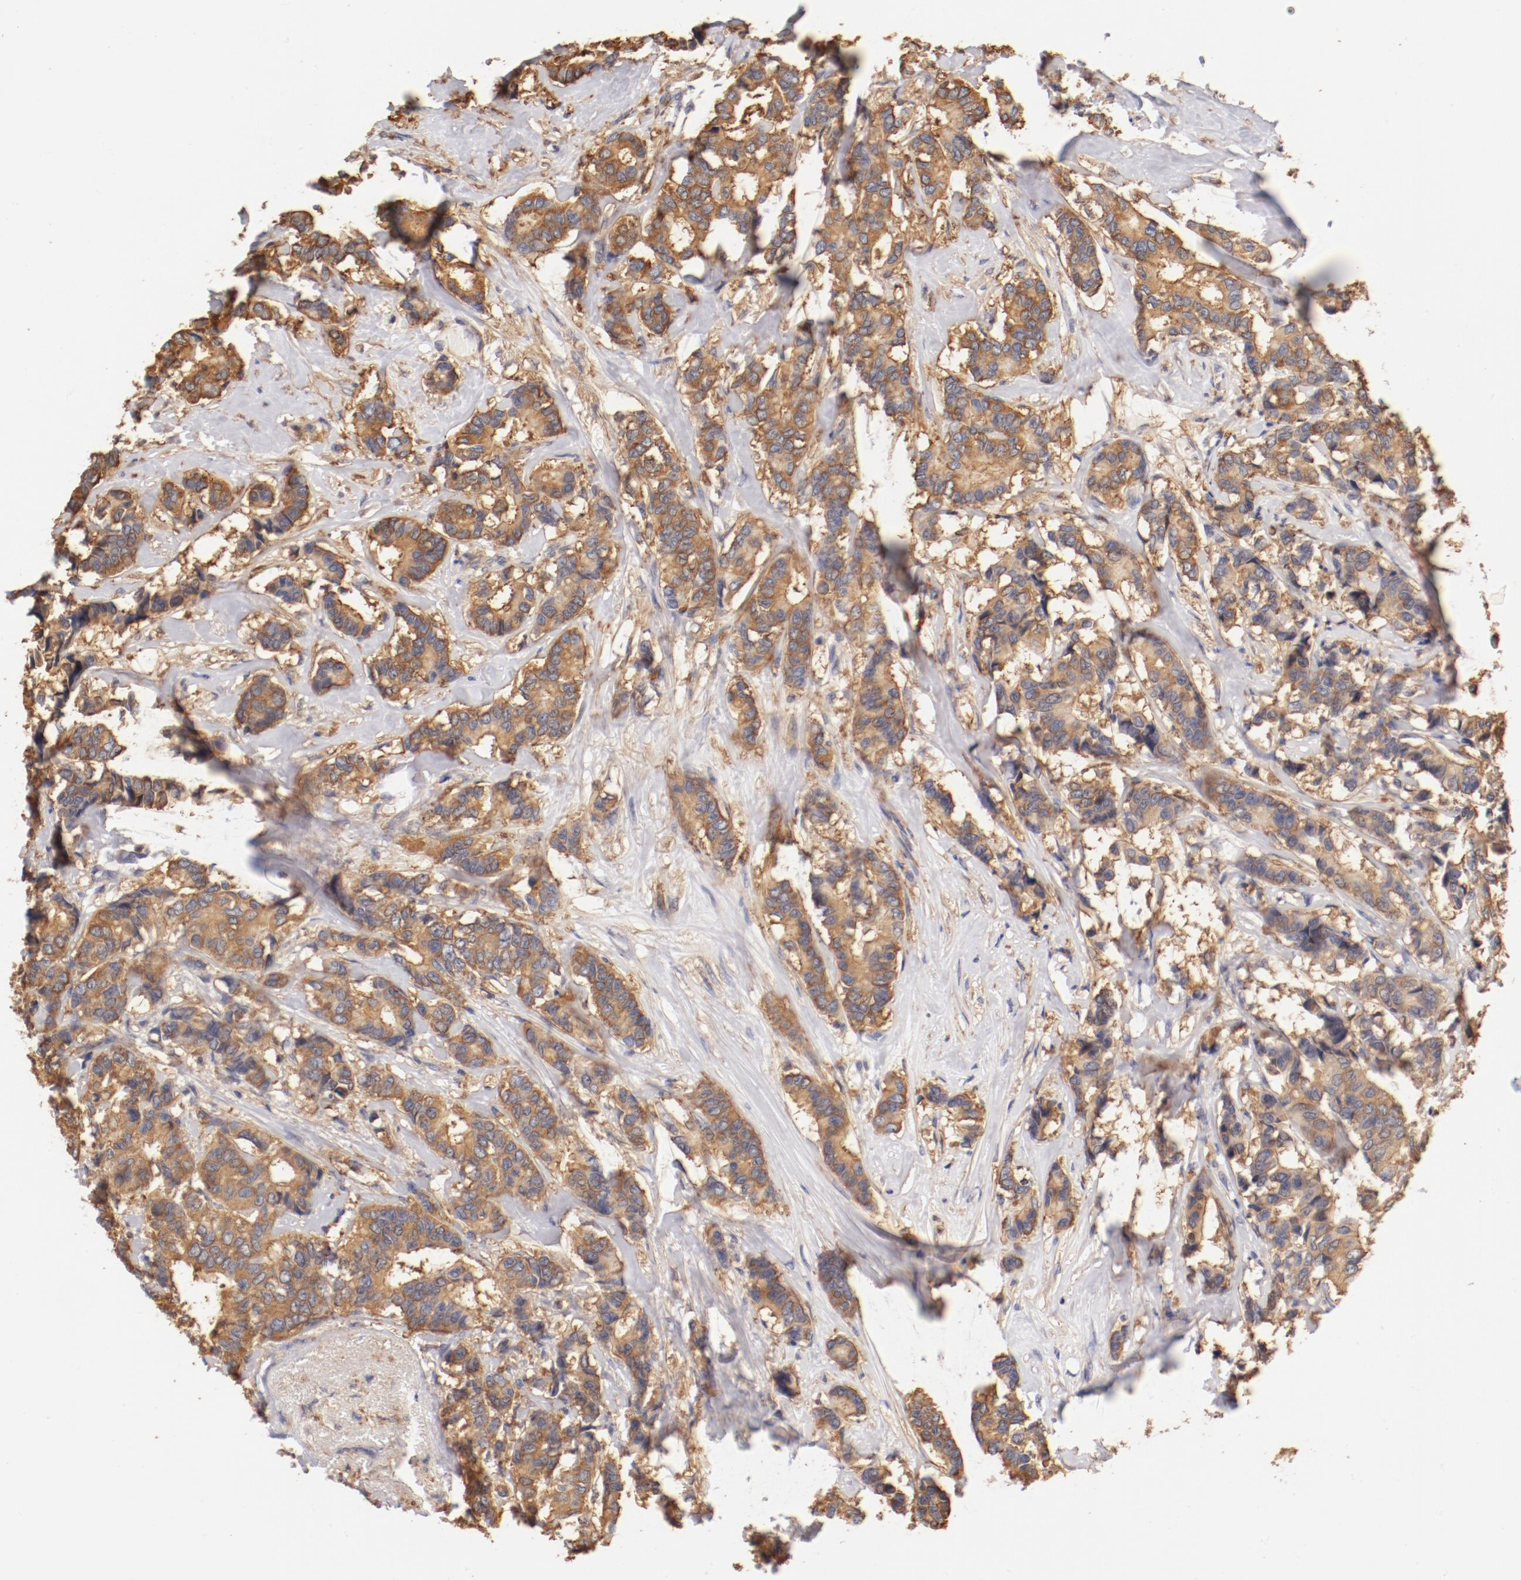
{"staining": {"intensity": "moderate", "quantity": ">75%", "location": "cytoplasmic/membranous"}, "tissue": "breast cancer", "cell_type": "Tumor cells", "image_type": "cancer", "snomed": [{"axis": "morphology", "description": "Duct carcinoma"}, {"axis": "topography", "description": "Breast"}], "caption": "A brown stain shows moderate cytoplasmic/membranous positivity of a protein in human intraductal carcinoma (breast) tumor cells. The staining was performed using DAB, with brown indicating positive protein expression. Nuclei are stained blue with hematoxylin.", "gene": "FCMR", "patient": {"sex": "female", "age": 87}}